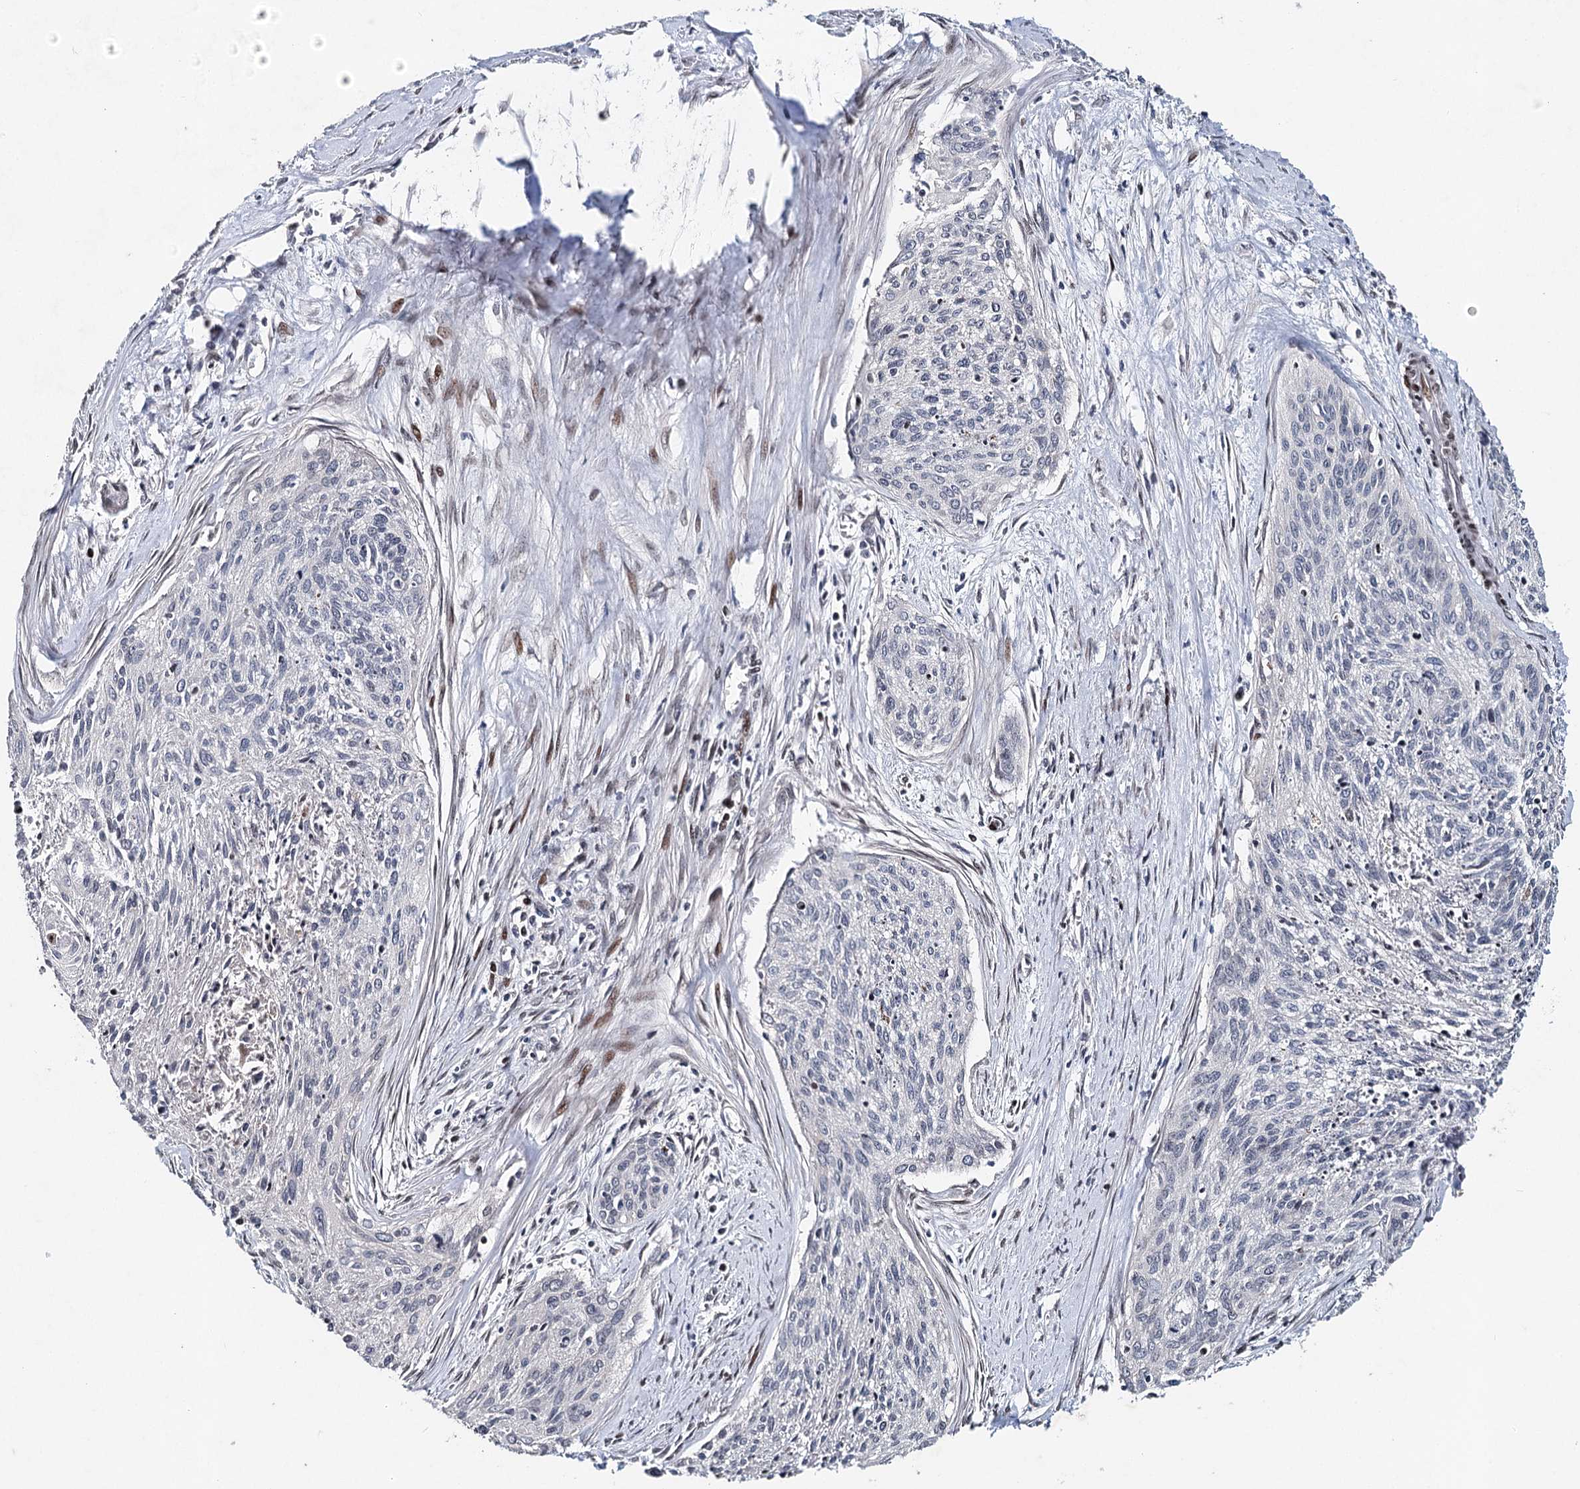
{"staining": {"intensity": "negative", "quantity": "none", "location": "none"}, "tissue": "cervical cancer", "cell_type": "Tumor cells", "image_type": "cancer", "snomed": [{"axis": "morphology", "description": "Squamous cell carcinoma, NOS"}, {"axis": "topography", "description": "Cervix"}], "caption": "DAB (3,3'-diaminobenzidine) immunohistochemical staining of cervical cancer (squamous cell carcinoma) demonstrates no significant staining in tumor cells. (DAB (3,3'-diaminobenzidine) IHC, high magnification).", "gene": "FRMD4A", "patient": {"sex": "female", "age": 55}}